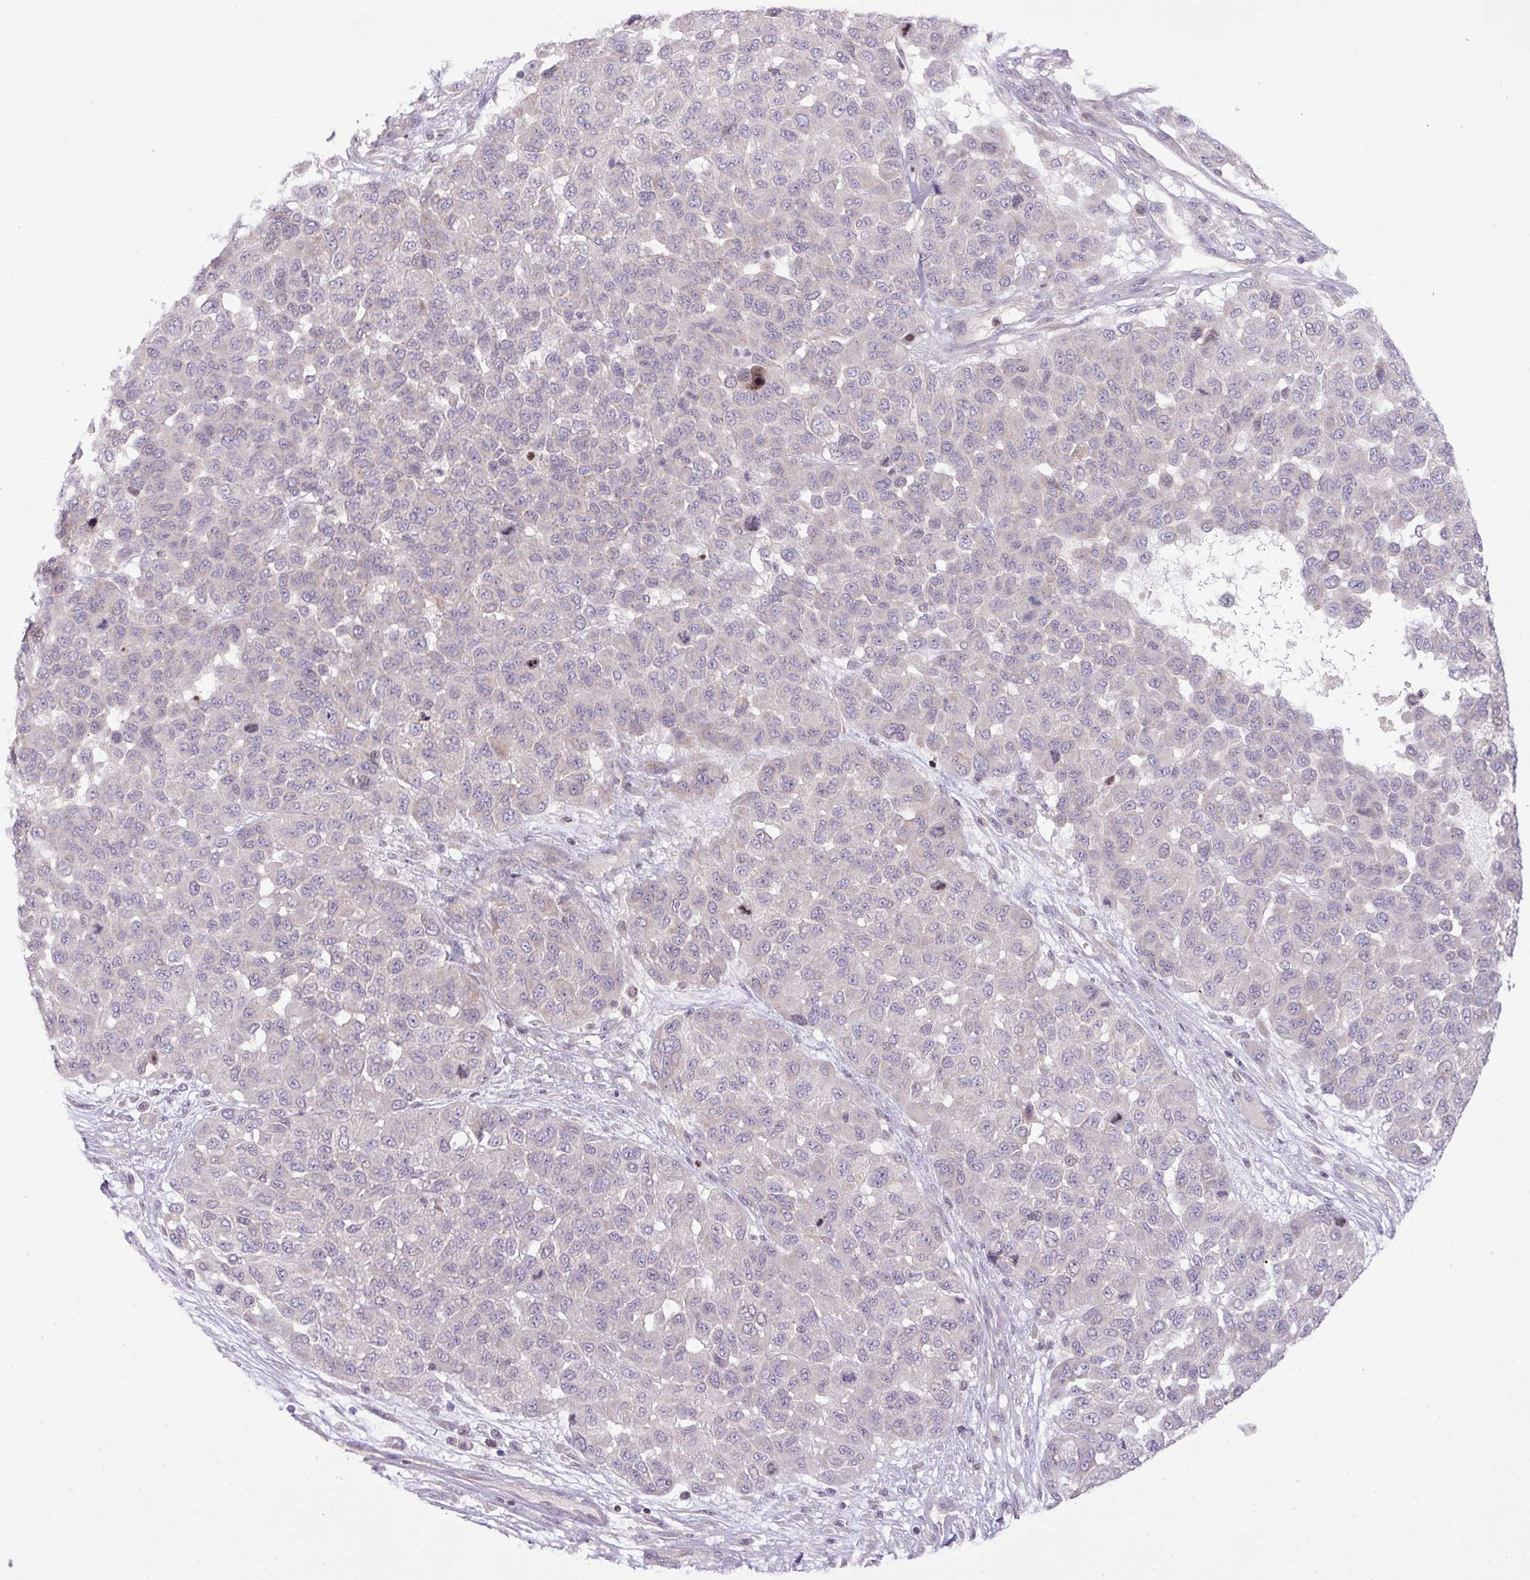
{"staining": {"intensity": "negative", "quantity": "none", "location": "none"}, "tissue": "melanoma", "cell_type": "Tumor cells", "image_type": "cancer", "snomed": [{"axis": "morphology", "description": "Malignant melanoma, NOS"}, {"axis": "topography", "description": "Skin"}], "caption": "High power microscopy histopathology image of an immunohistochemistry image of malignant melanoma, revealing no significant staining in tumor cells.", "gene": "ZNF394", "patient": {"sex": "male", "age": 62}}